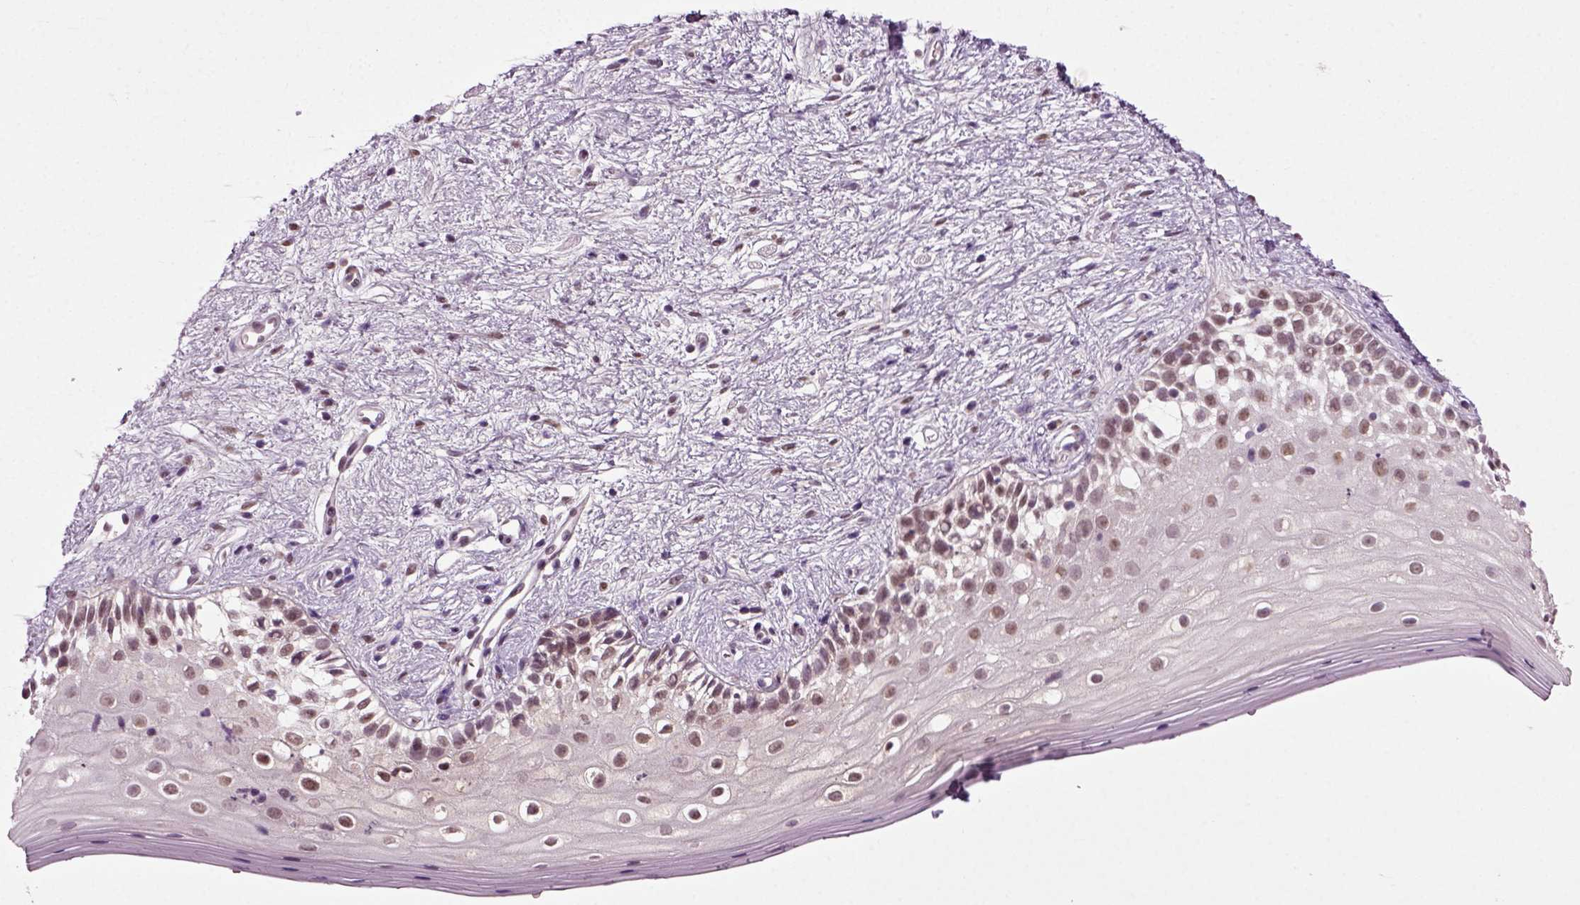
{"staining": {"intensity": "moderate", "quantity": "25%-75%", "location": "nuclear"}, "tissue": "vagina", "cell_type": "Squamous epithelial cells", "image_type": "normal", "snomed": [{"axis": "morphology", "description": "Normal tissue, NOS"}, {"axis": "topography", "description": "Vagina"}], "caption": "Moderate nuclear protein staining is seen in about 25%-75% of squamous epithelial cells in vagina.", "gene": "RCOR3", "patient": {"sex": "female", "age": 47}}